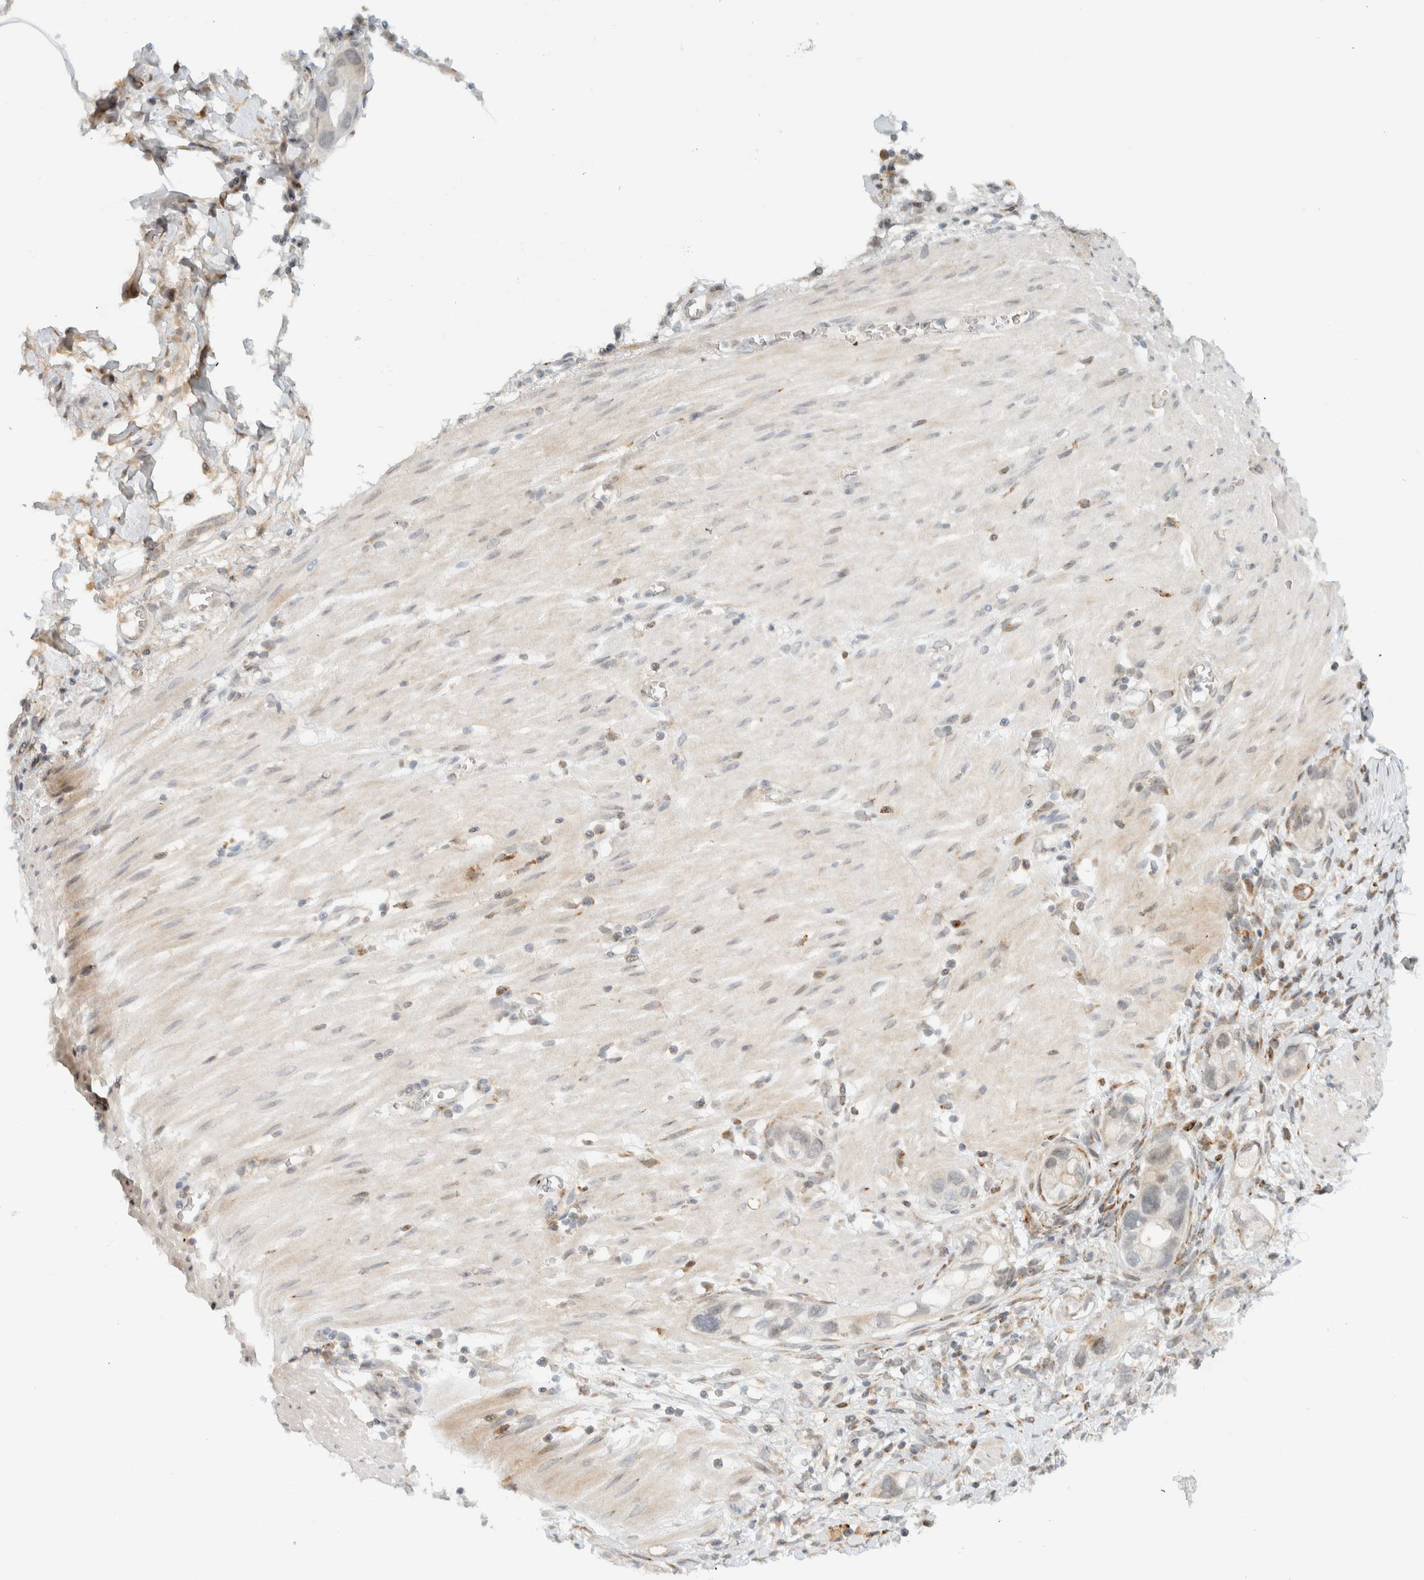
{"staining": {"intensity": "negative", "quantity": "none", "location": "none"}, "tissue": "stomach cancer", "cell_type": "Tumor cells", "image_type": "cancer", "snomed": [{"axis": "morphology", "description": "Adenocarcinoma, NOS"}, {"axis": "topography", "description": "Stomach"}, {"axis": "topography", "description": "Stomach, lower"}], "caption": "An image of human stomach cancer is negative for staining in tumor cells.", "gene": "ITPRID1", "patient": {"sex": "female", "age": 48}}